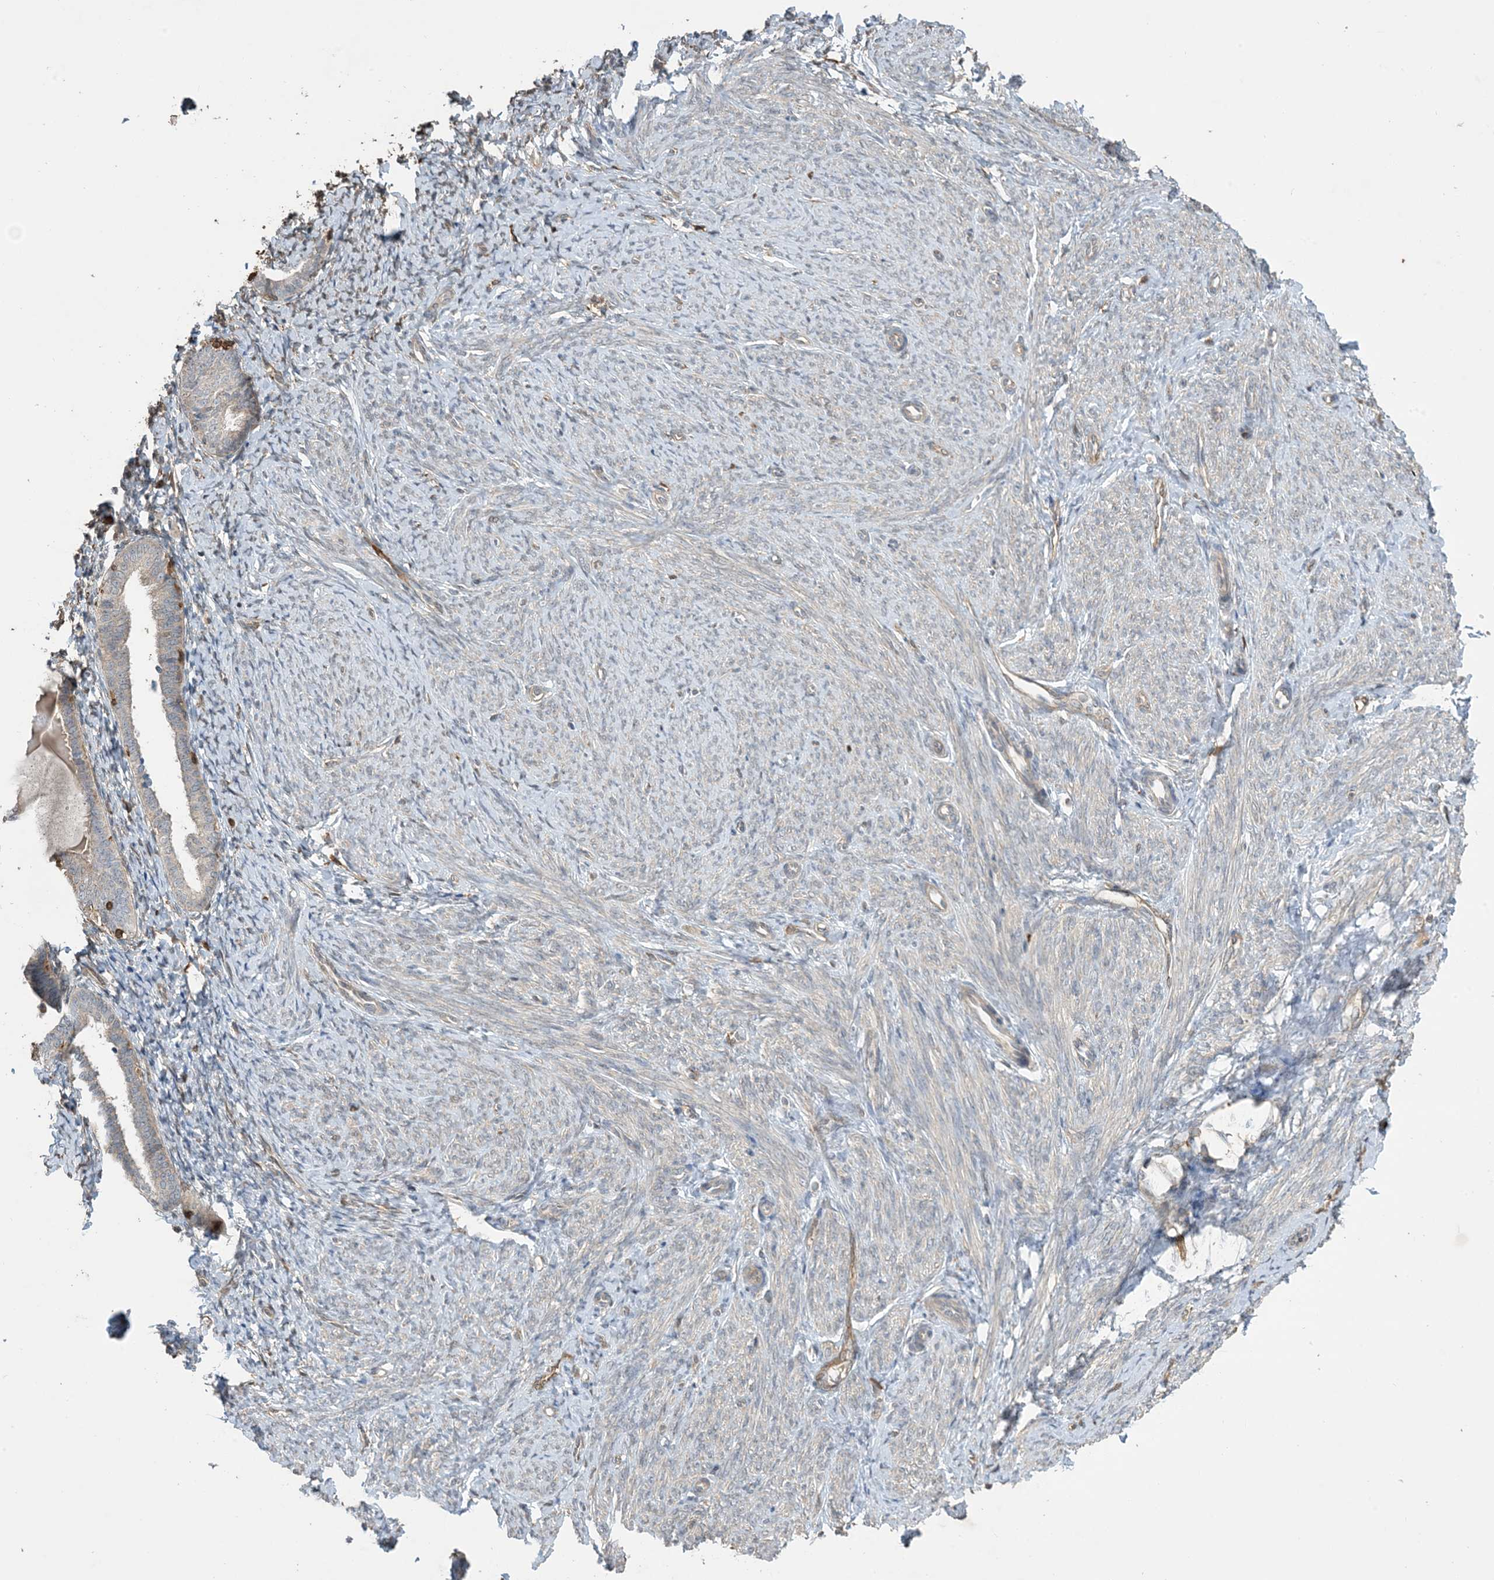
{"staining": {"intensity": "moderate", "quantity": "<25%", "location": "cytoplasmic/membranous"}, "tissue": "endometrium", "cell_type": "Cells in endometrial stroma", "image_type": "normal", "snomed": [{"axis": "morphology", "description": "Normal tissue, NOS"}, {"axis": "topography", "description": "Endometrium"}], "caption": "Brown immunohistochemical staining in unremarkable human endometrium exhibits moderate cytoplasmic/membranous staining in about <25% of cells in endometrial stroma.", "gene": "TMSB4X", "patient": {"sex": "female", "age": 72}}